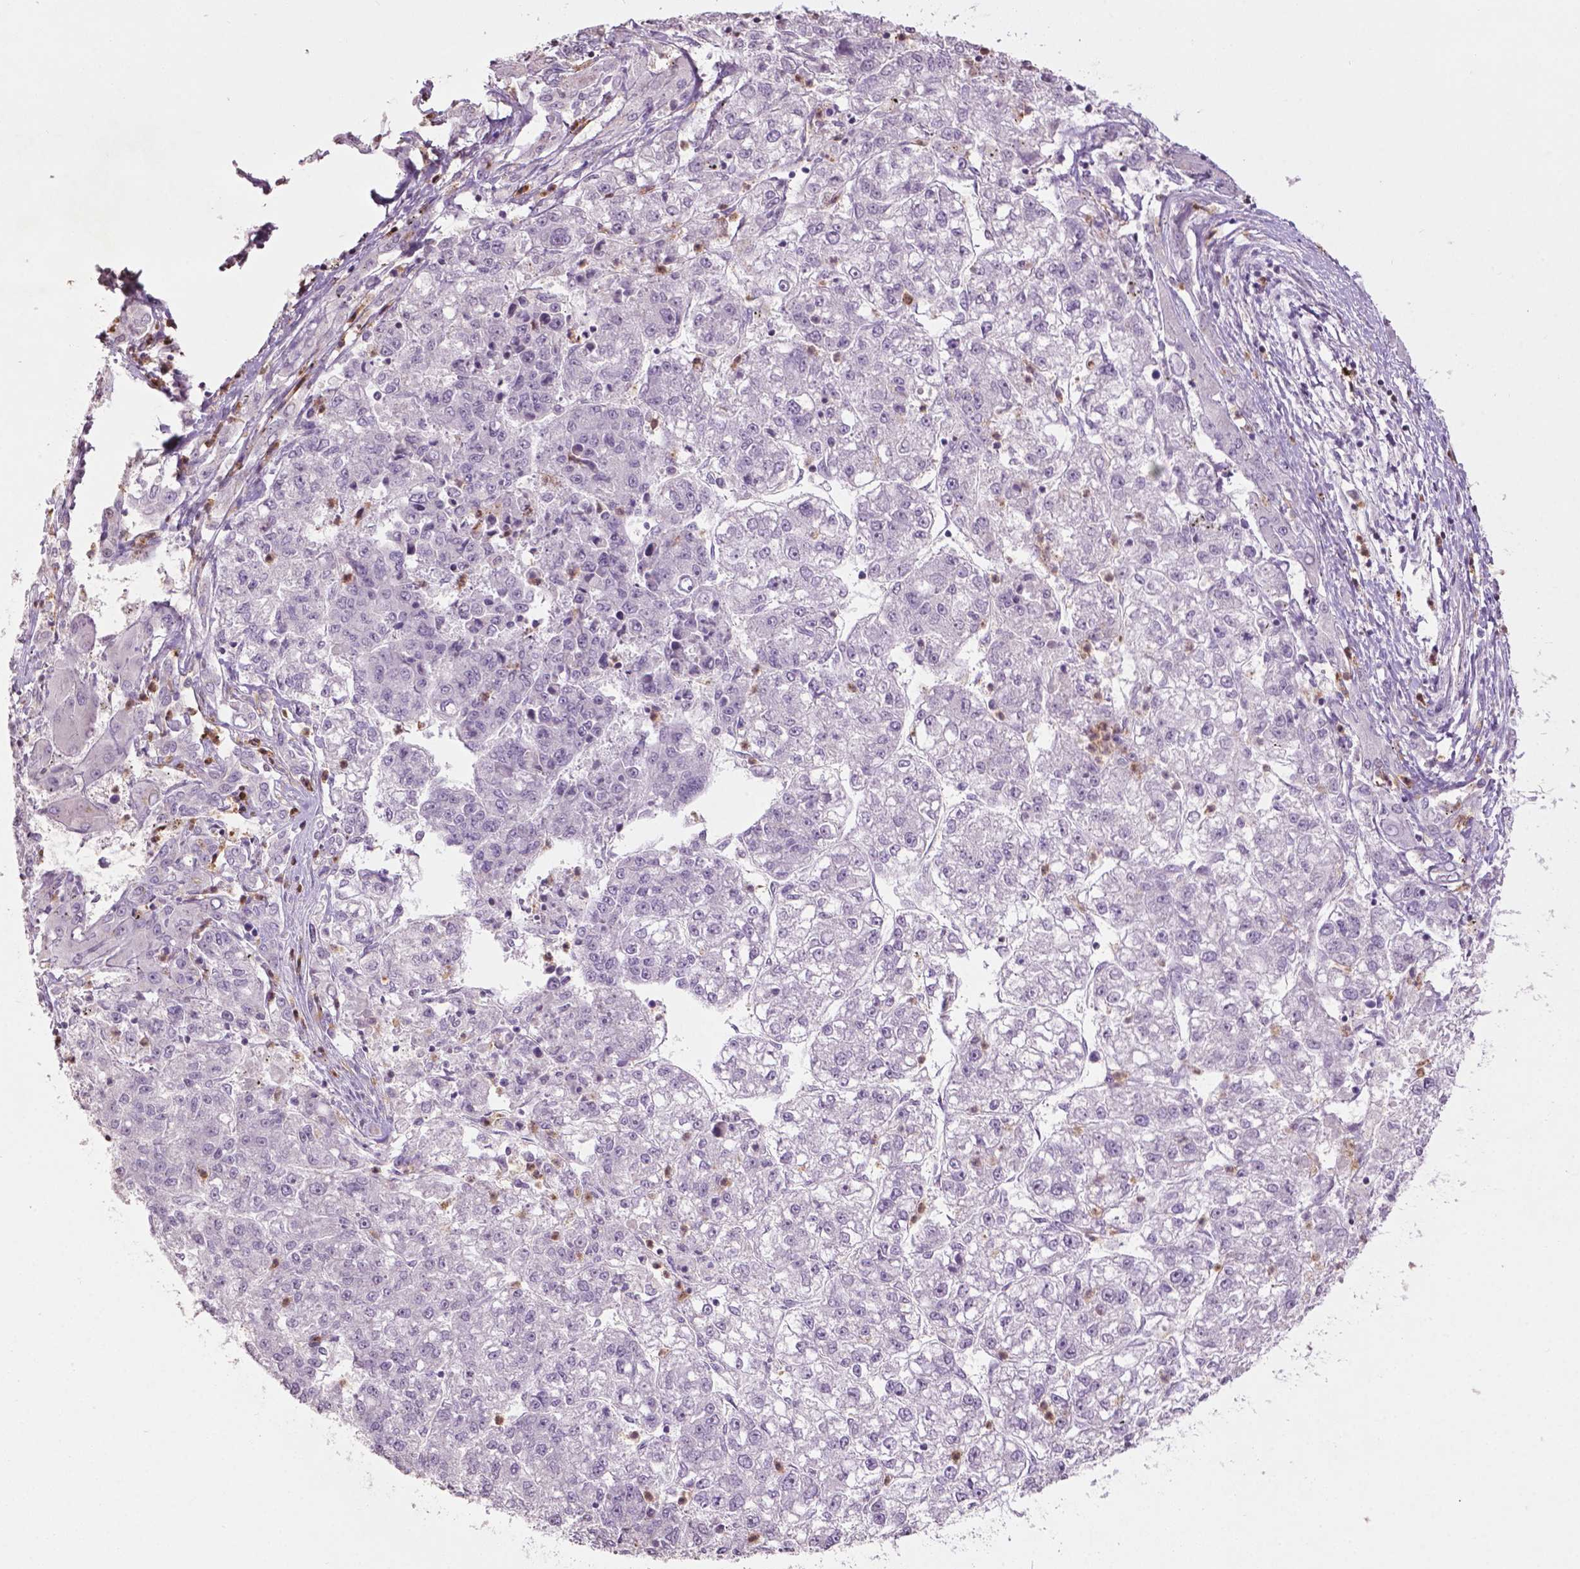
{"staining": {"intensity": "negative", "quantity": "none", "location": "none"}, "tissue": "liver cancer", "cell_type": "Tumor cells", "image_type": "cancer", "snomed": [{"axis": "morphology", "description": "Carcinoma, Hepatocellular, NOS"}, {"axis": "topography", "description": "Liver"}], "caption": "The IHC histopathology image has no significant positivity in tumor cells of liver cancer tissue.", "gene": "NTNG2", "patient": {"sex": "male", "age": 56}}